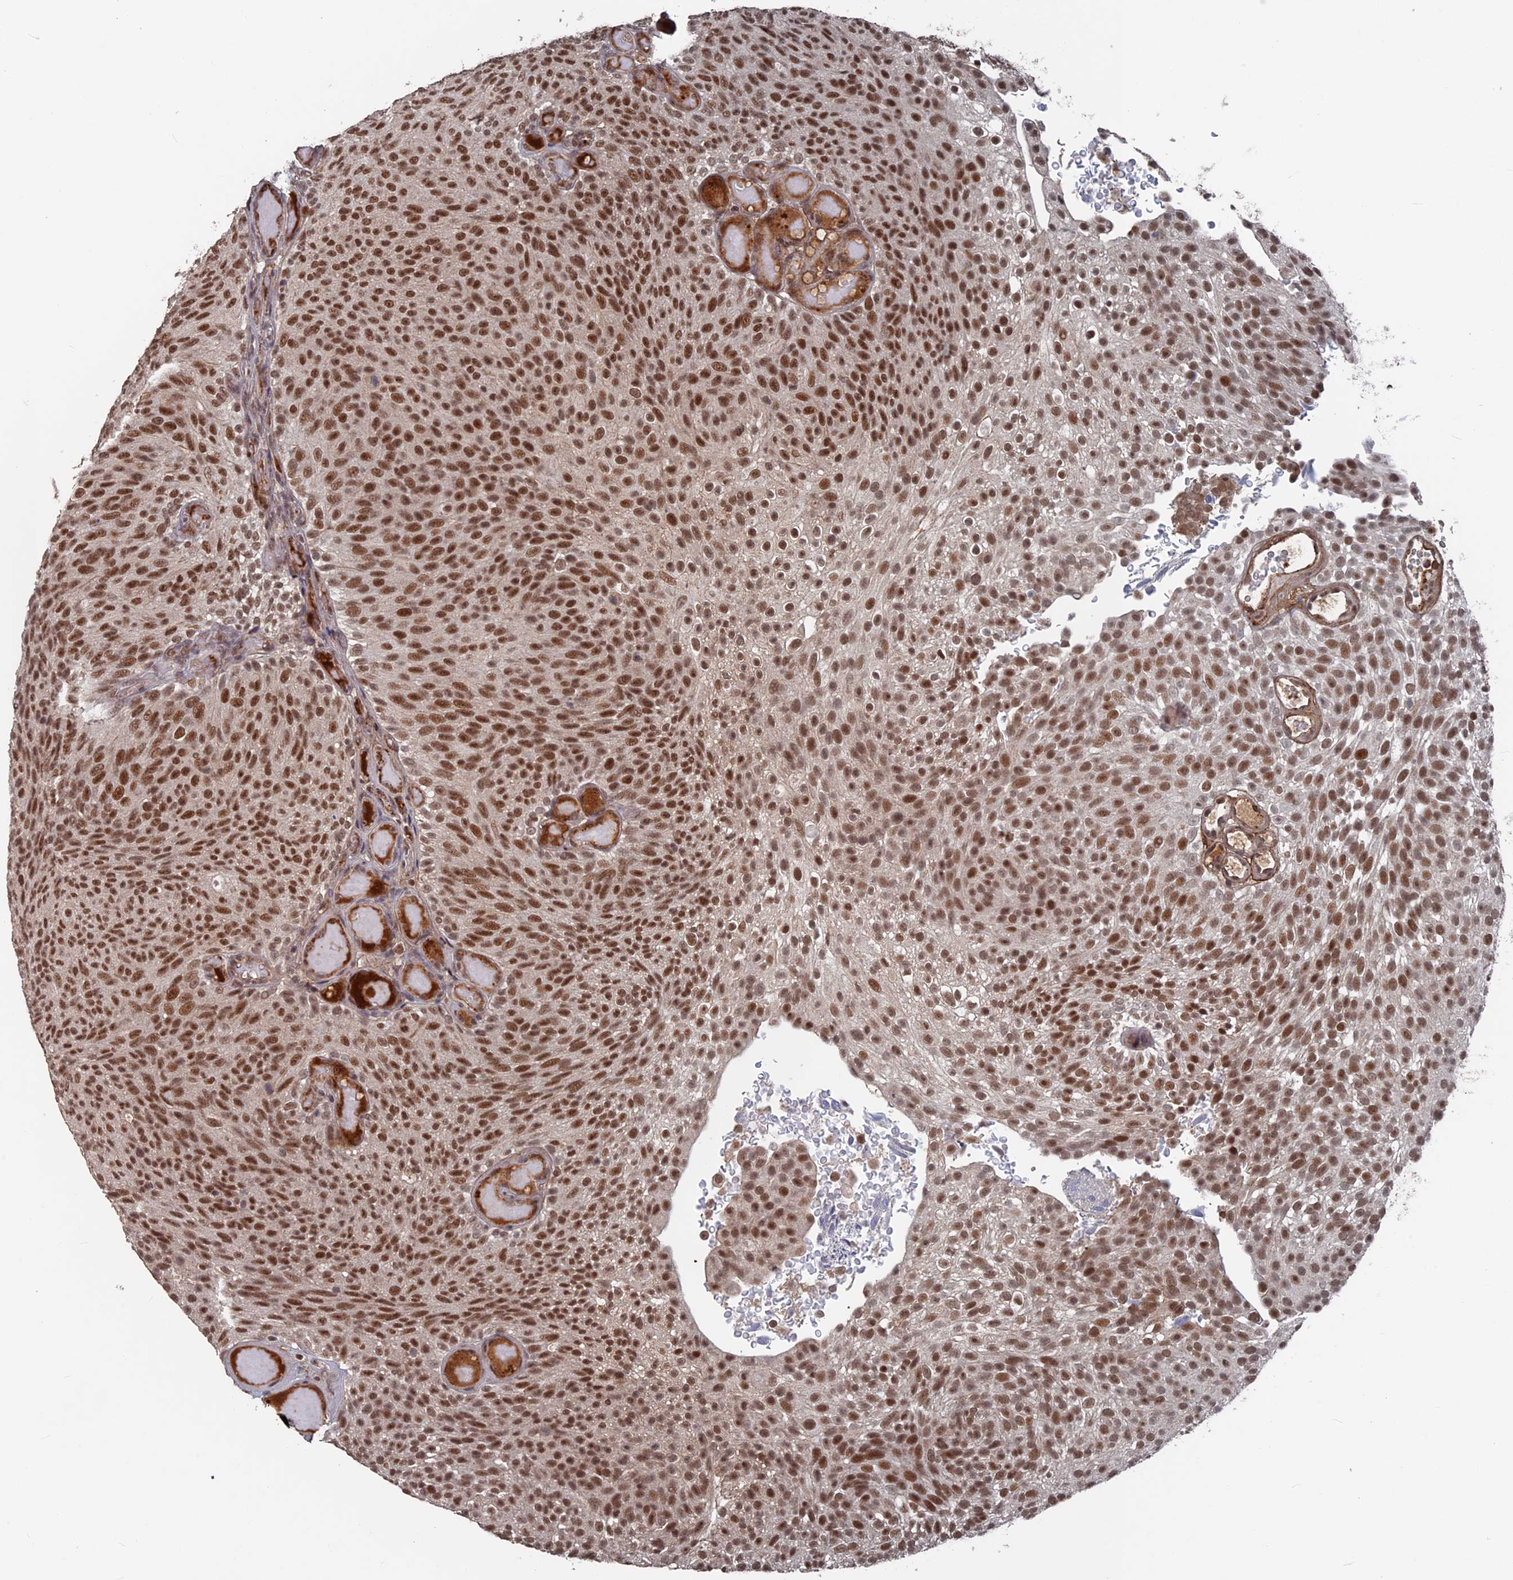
{"staining": {"intensity": "moderate", "quantity": ">75%", "location": "nuclear"}, "tissue": "urothelial cancer", "cell_type": "Tumor cells", "image_type": "cancer", "snomed": [{"axis": "morphology", "description": "Urothelial carcinoma, Low grade"}, {"axis": "topography", "description": "Urinary bladder"}], "caption": "DAB immunohistochemical staining of urothelial cancer shows moderate nuclear protein positivity in approximately >75% of tumor cells.", "gene": "SH3D21", "patient": {"sex": "male", "age": 78}}